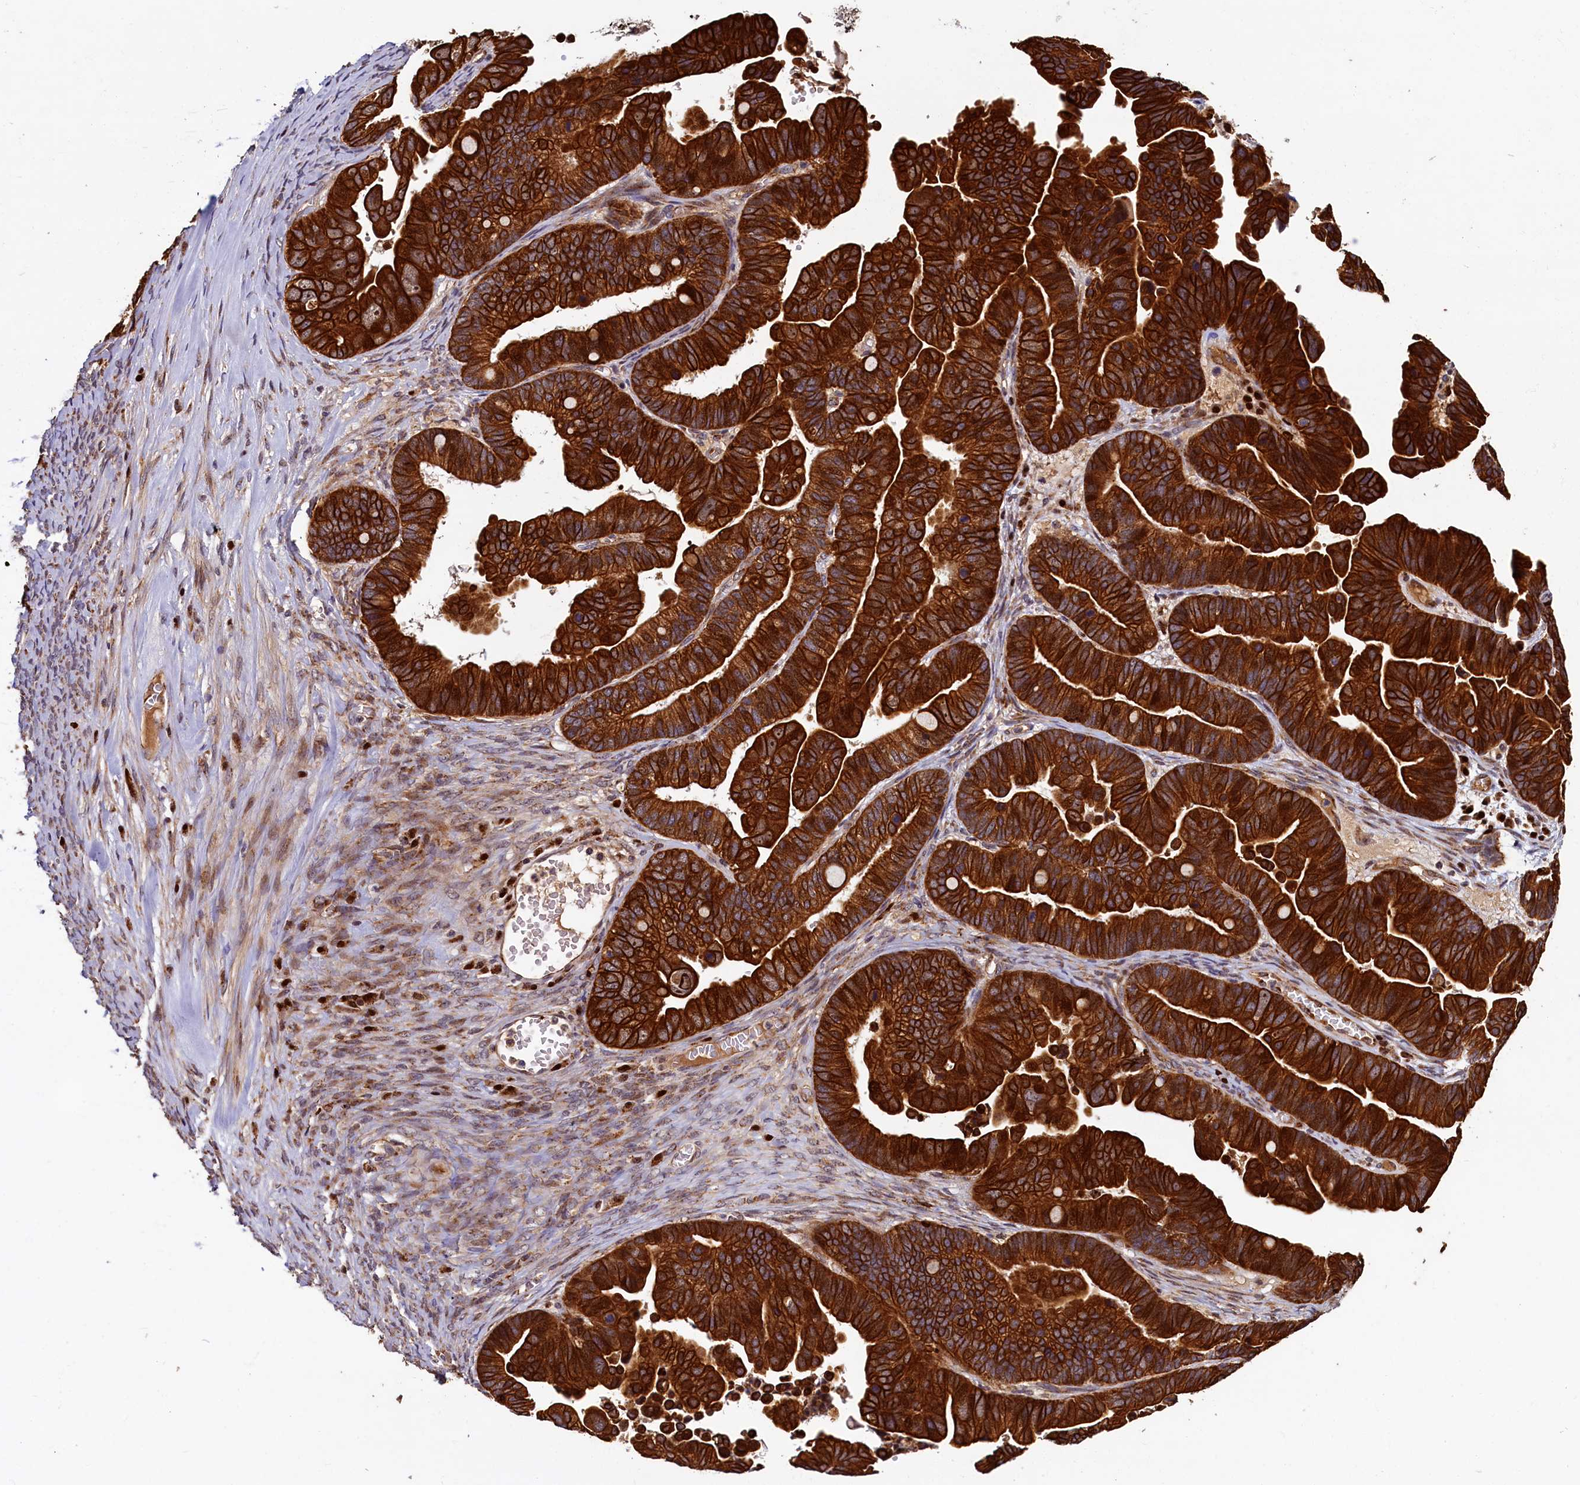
{"staining": {"intensity": "strong", "quantity": ">75%", "location": "cytoplasmic/membranous,nuclear"}, "tissue": "ovarian cancer", "cell_type": "Tumor cells", "image_type": "cancer", "snomed": [{"axis": "morphology", "description": "Cystadenocarcinoma, serous, NOS"}, {"axis": "topography", "description": "Ovary"}], "caption": "Ovarian serous cystadenocarcinoma stained with DAB (3,3'-diaminobenzidine) IHC demonstrates high levels of strong cytoplasmic/membranous and nuclear positivity in approximately >75% of tumor cells. (IHC, brightfield microscopy, high magnification).", "gene": "NCKAP5L", "patient": {"sex": "female", "age": 56}}